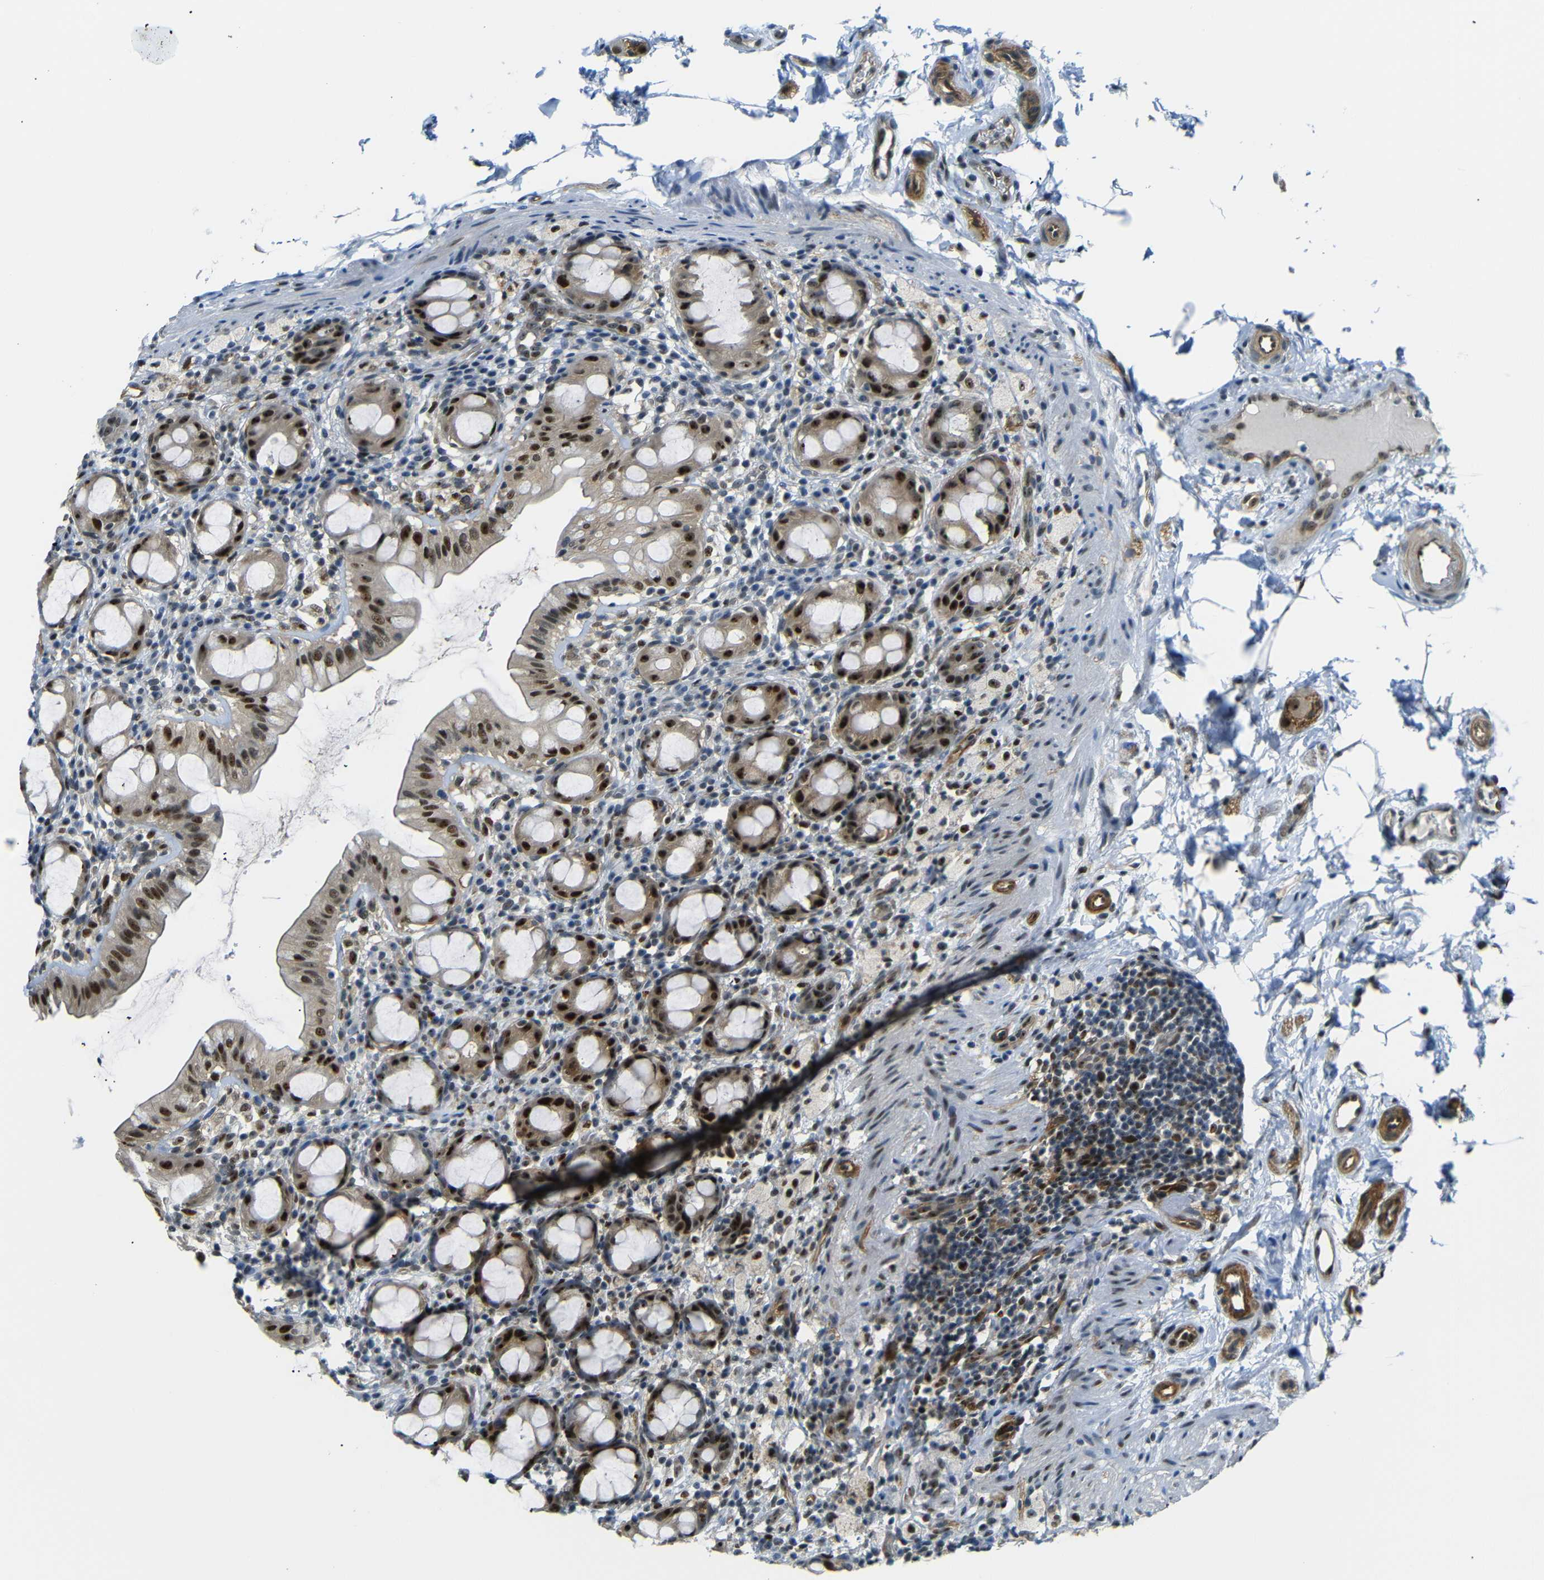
{"staining": {"intensity": "strong", "quantity": "25%-75%", "location": "nuclear"}, "tissue": "rectum", "cell_type": "Glandular cells", "image_type": "normal", "snomed": [{"axis": "morphology", "description": "Normal tissue, NOS"}, {"axis": "topography", "description": "Rectum"}], "caption": "Immunohistochemistry photomicrograph of unremarkable rectum stained for a protein (brown), which demonstrates high levels of strong nuclear positivity in approximately 25%-75% of glandular cells.", "gene": "PARN", "patient": {"sex": "male", "age": 44}}